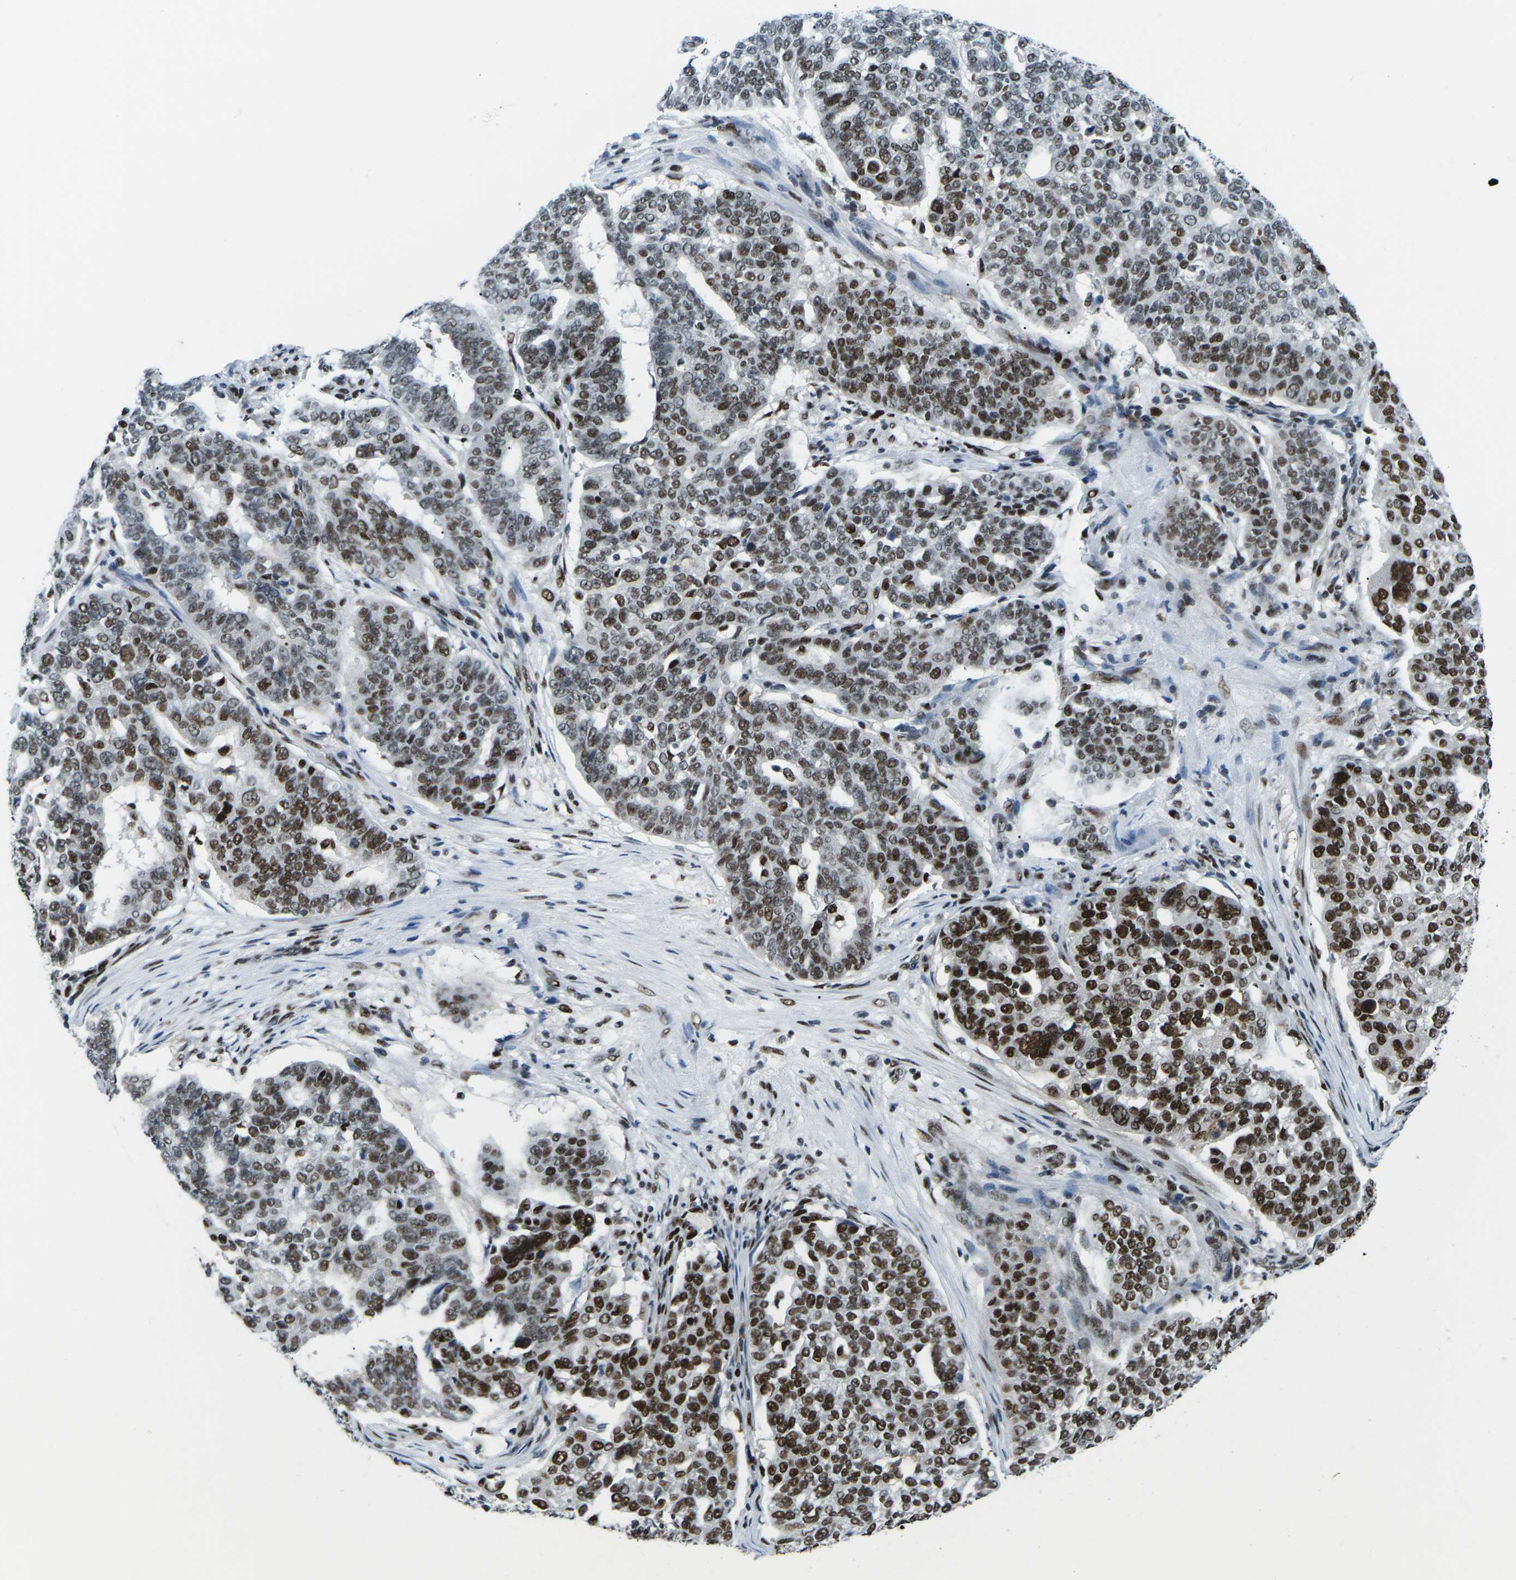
{"staining": {"intensity": "strong", "quantity": "25%-75%", "location": "nuclear"}, "tissue": "ovarian cancer", "cell_type": "Tumor cells", "image_type": "cancer", "snomed": [{"axis": "morphology", "description": "Cystadenocarcinoma, serous, NOS"}, {"axis": "topography", "description": "Ovary"}], "caption": "An IHC histopathology image of tumor tissue is shown. Protein staining in brown labels strong nuclear positivity in ovarian serous cystadenocarcinoma within tumor cells.", "gene": "PSME3", "patient": {"sex": "female", "age": 59}}